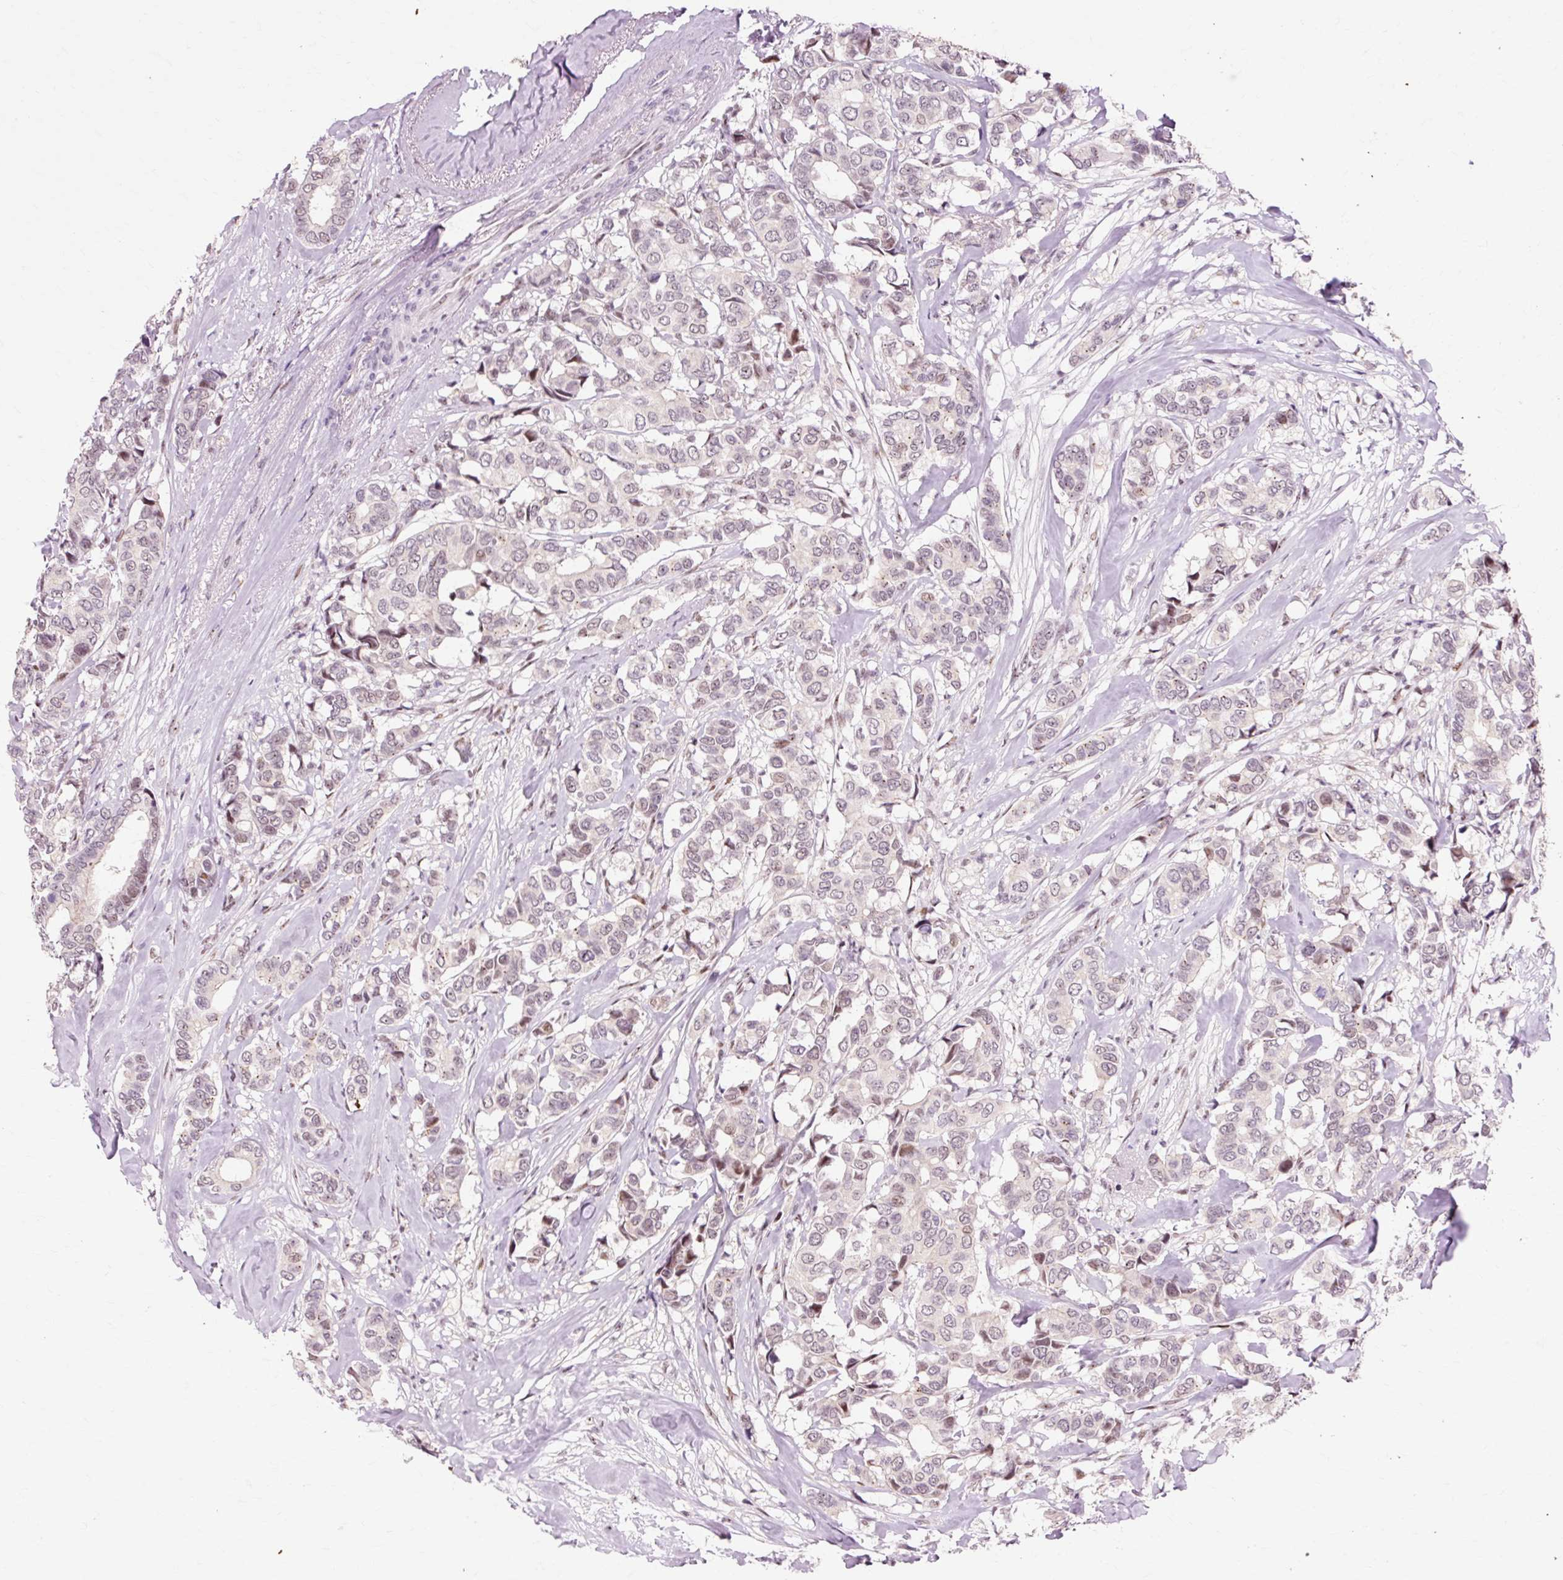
{"staining": {"intensity": "weak", "quantity": "25%-75%", "location": "nuclear"}, "tissue": "breast cancer", "cell_type": "Tumor cells", "image_type": "cancer", "snomed": [{"axis": "morphology", "description": "Duct carcinoma"}, {"axis": "topography", "description": "Breast"}], "caption": "This is an image of IHC staining of infiltrating ductal carcinoma (breast), which shows weak positivity in the nuclear of tumor cells.", "gene": "MACROD2", "patient": {"sex": "female", "age": 87}}